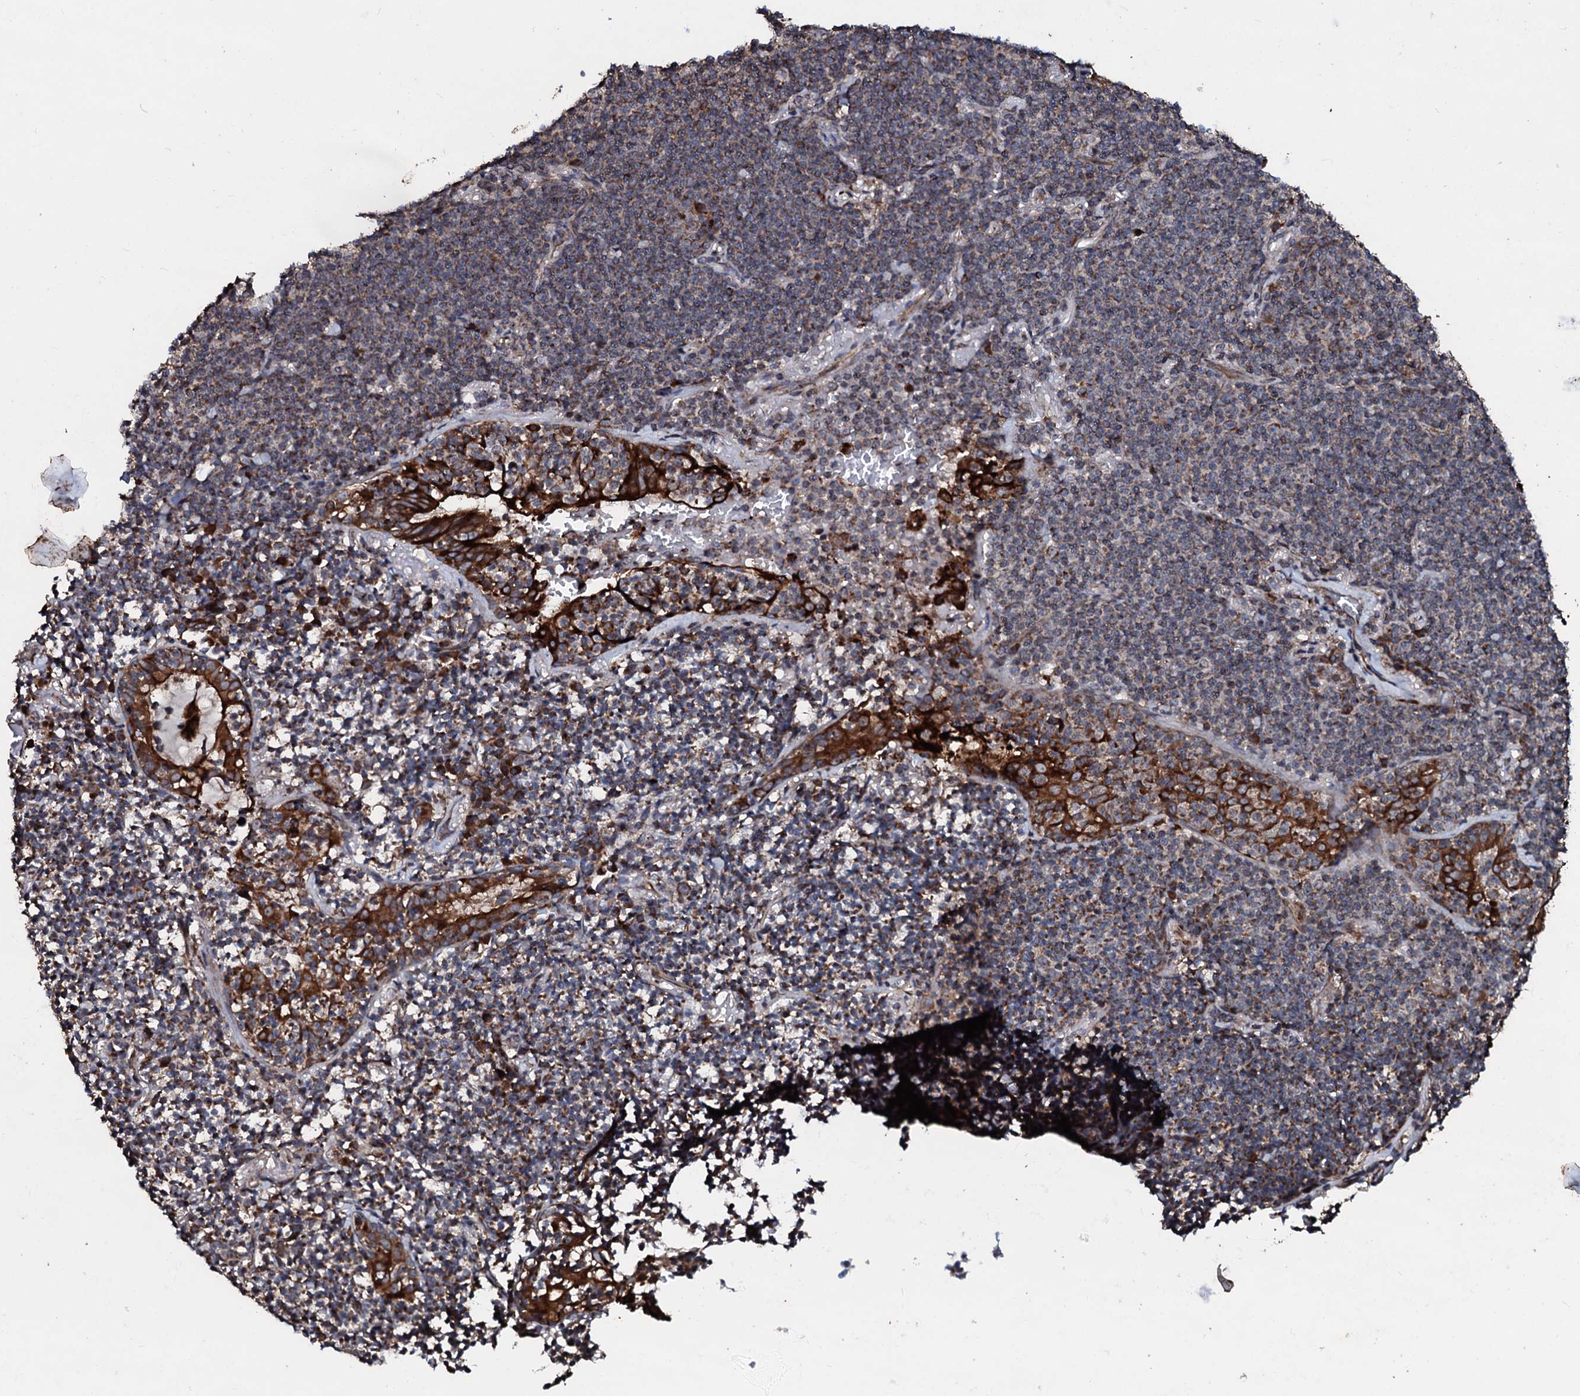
{"staining": {"intensity": "moderate", "quantity": ">75%", "location": "cytoplasmic/membranous"}, "tissue": "lymphoma", "cell_type": "Tumor cells", "image_type": "cancer", "snomed": [{"axis": "morphology", "description": "Malignant lymphoma, non-Hodgkin's type, Low grade"}, {"axis": "topography", "description": "Lung"}], "caption": "DAB (3,3'-diaminobenzidine) immunohistochemical staining of human malignant lymphoma, non-Hodgkin's type (low-grade) exhibits moderate cytoplasmic/membranous protein expression in approximately >75% of tumor cells. (Brightfield microscopy of DAB IHC at high magnification).", "gene": "SDHAF2", "patient": {"sex": "female", "age": 71}}